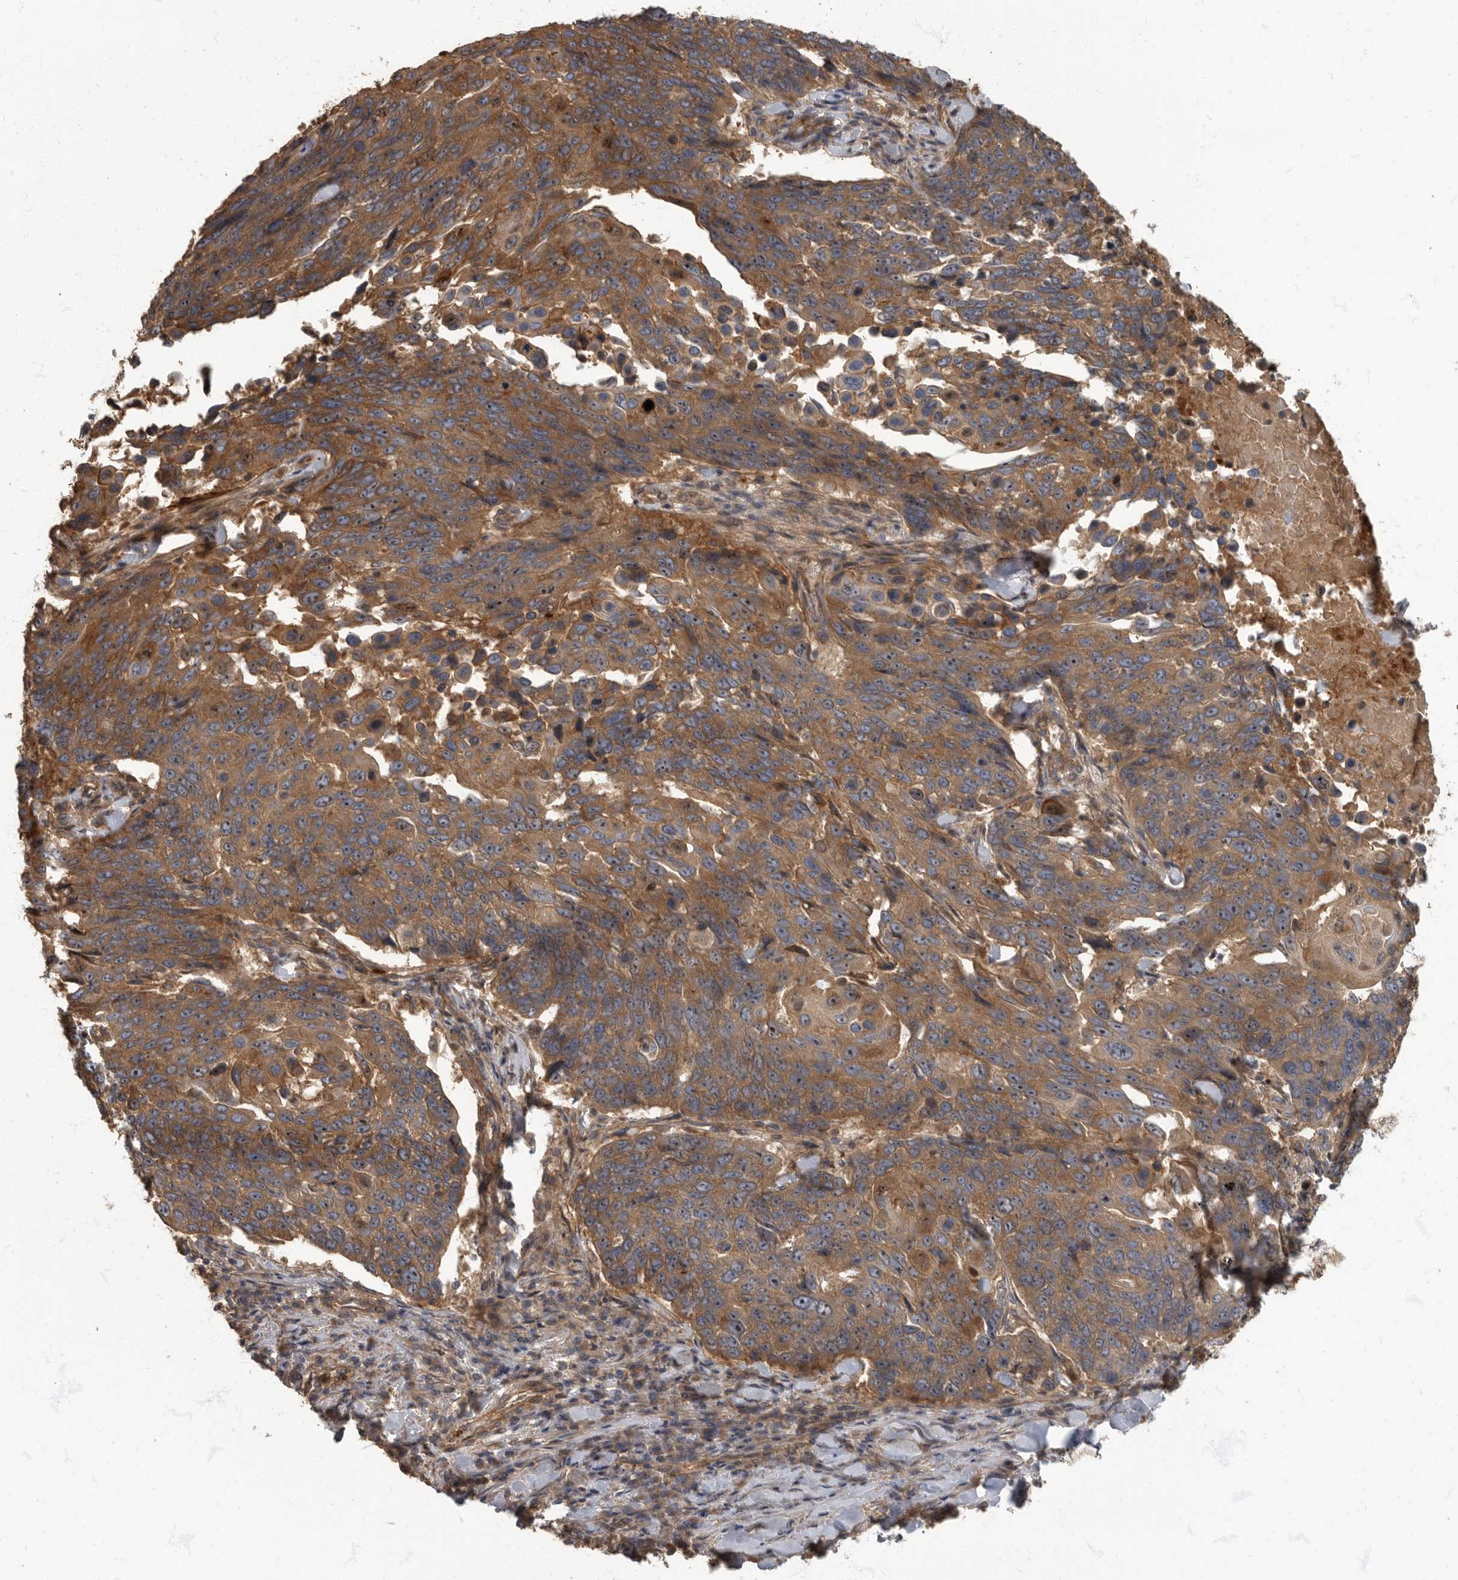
{"staining": {"intensity": "strong", "quantity": "25%-75%", "location": "cytoplasmic/membranous"}, "tissue": "lung cancer", "cell_type": "Tumor cells", "image_type": "cancer", "snomed": [{"axis": "morphology", "description": "Squamous cell carcinoma, NOS"}, {"axis": "topography", "description": "Lung"}], "caption": "DAB immunohistochemical staining of human lung squamous cell carcinoma shows strong cytoplasmic/membranous protein expression in about 25%-75% of tumor cells.", "gene": "DAAM1", "patient": {"sex": "male", "age": 66}}